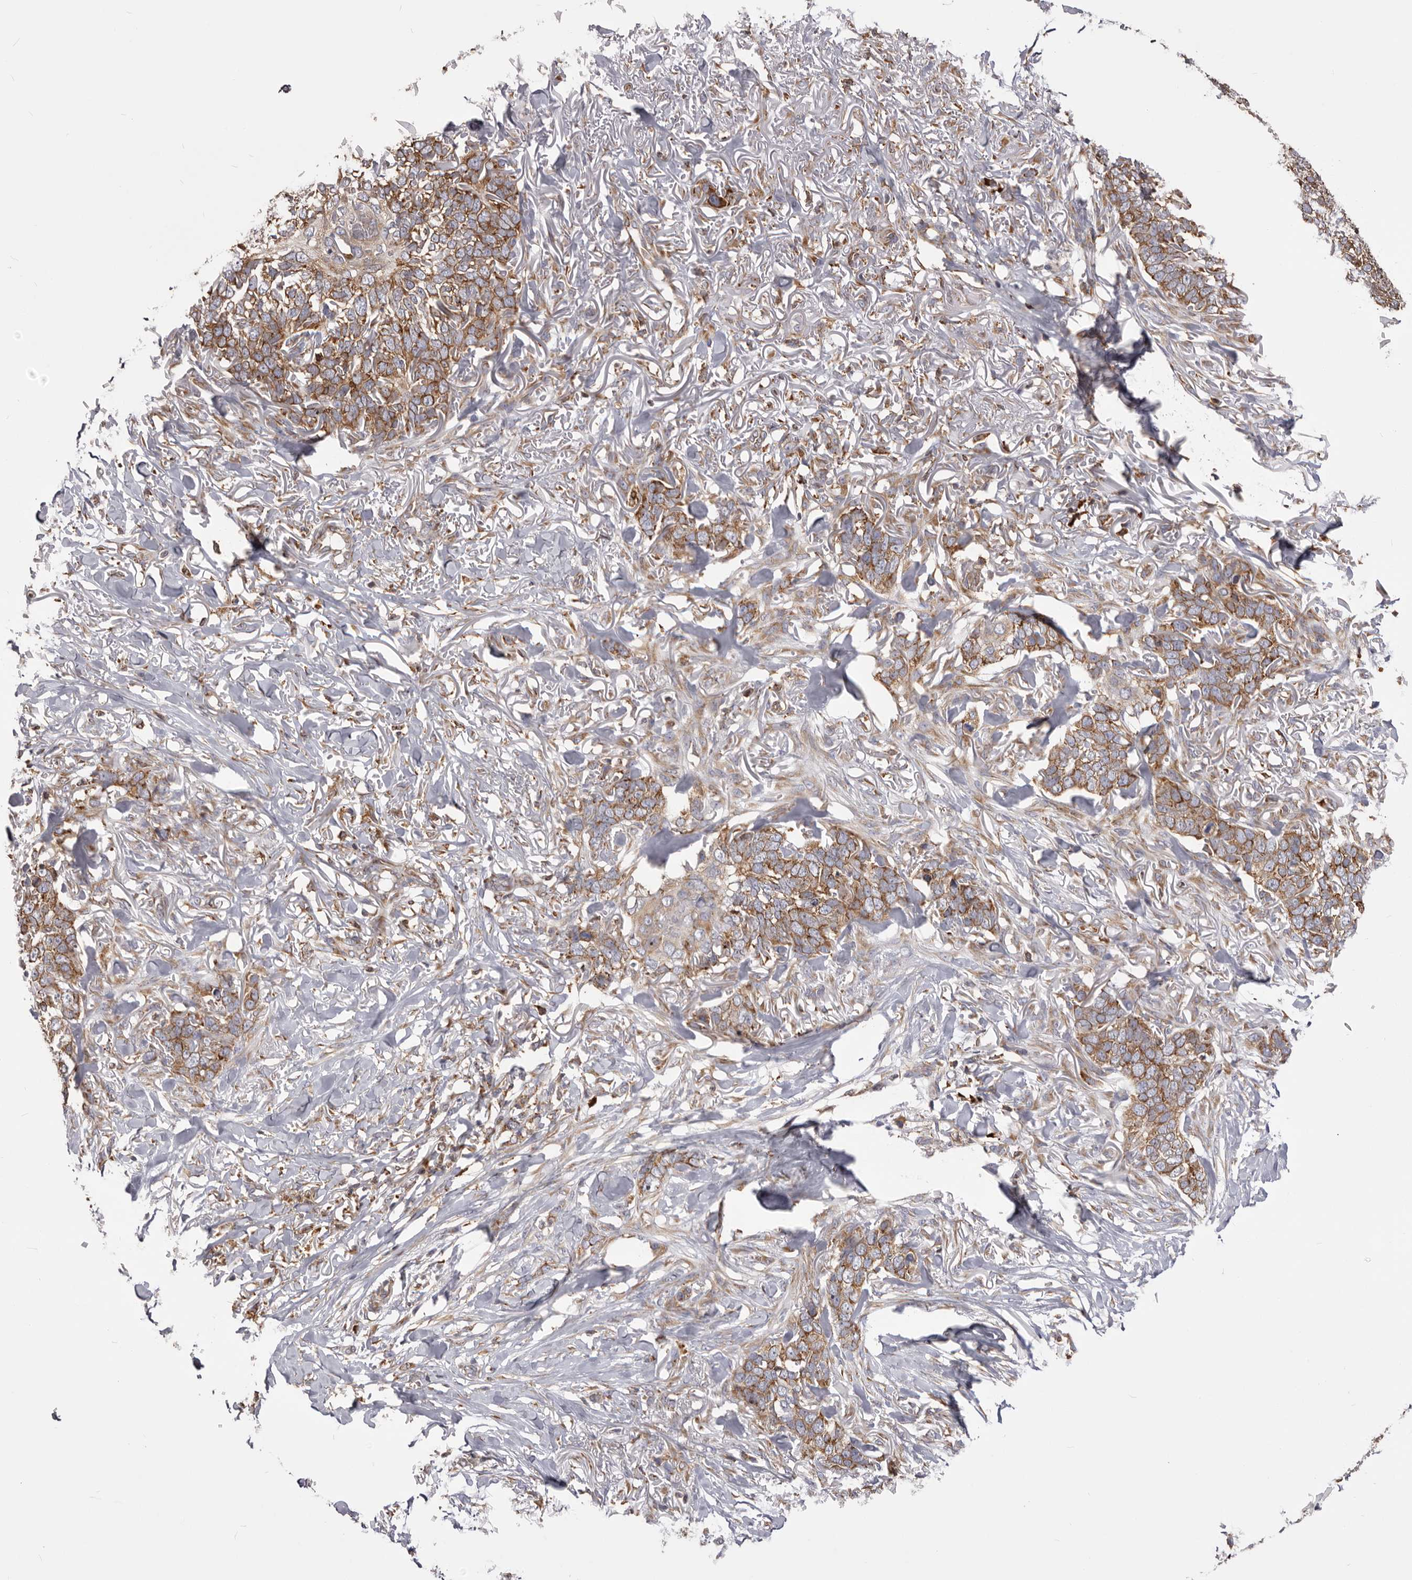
{"staining": {"intensity": "moderate", "quantity": ">75%", "location": "cytoplasmic/membranous"}, "tissue": "skin cancer", "cell_type": "Tumor cells", "image_type": "cancer", "snomed": [{"axis": "morphology", "description": "Normal tissue, NOS"}, {"axis": "morphology", "description": "Basal cell carcinoma"}, {"axis": "topography", "description": "Skin"}], "caption": "Protein analysis of basal cell carcinoma (skin) tissue displays moderate cytoplasmic/membranous staining in about >75% of tumor cells. Using DAB (brown) and hematoxylin (blue) stains, captured at high magnification using brightfield microscopy.", "gene": "QRSL1", "patient": {"sex": "male", "age": 77}}